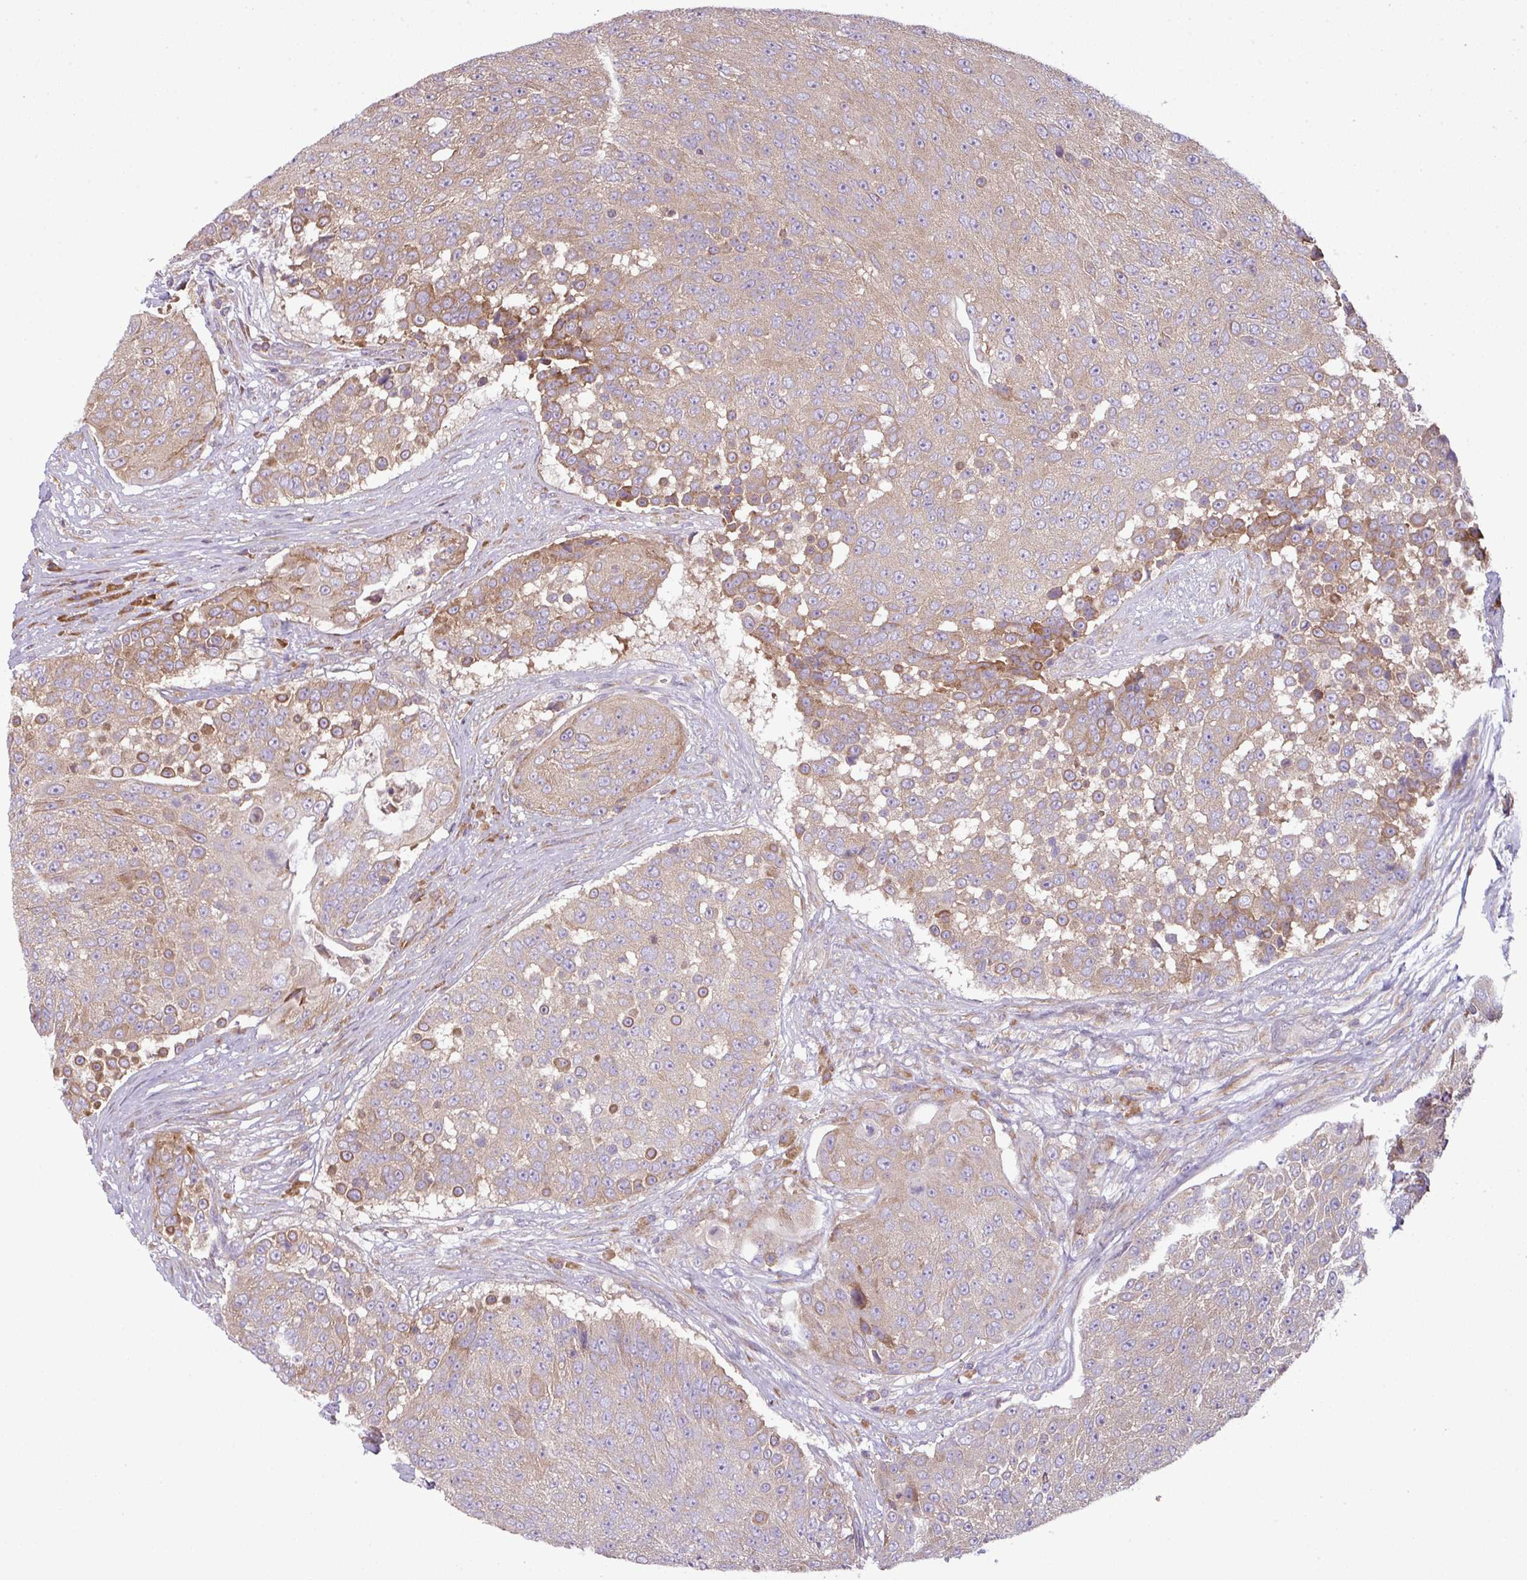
{"staining": {"intensity": "weak", "quantity": ">75%", "location": "cytoplasmic/membranous"}, "tissue": "urothelial cancer", "cell_type": "Tumor cells", "image_type": "cancer", "snomed": [{"axis": "morphology", "description": "Urothelial carcinoma, High grade"}, {"axis": "topography", "description": "Urinary bladder"}], "caption": "Tumor cells reveal low levels of weak cytoplasmic/membranous positivity in approximately >75% of cells in urothelial cancer.", "gene": "LRRC74B", "patient": {"sex": "female", "age": 63}}